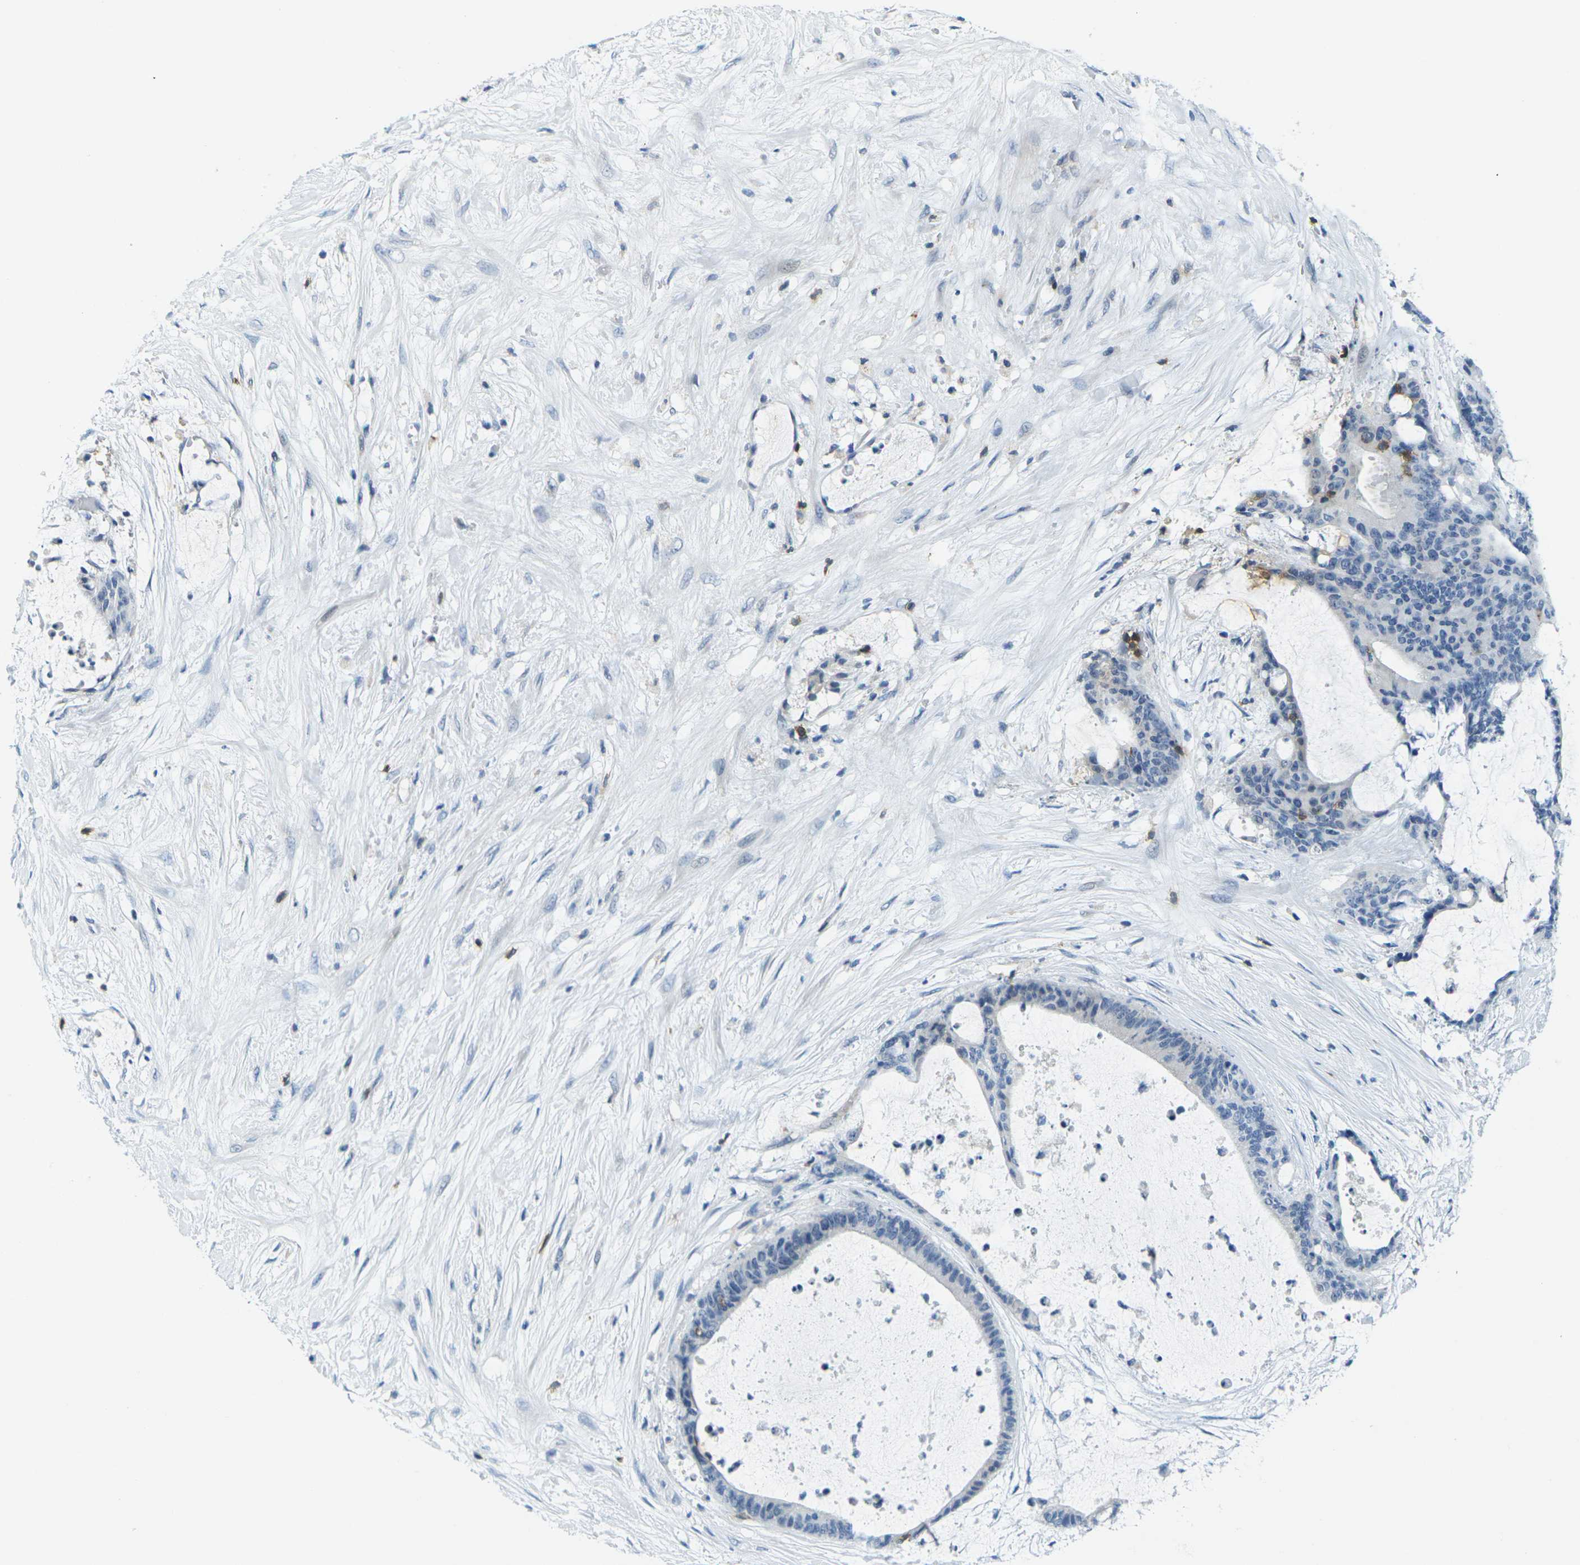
{"staining": {"intensity": "negative", "quantity": "none", "location": "none"}, "tissue": "liver cancer", "cell_type": "Tumor cells", "image_type": "cancer", "snomed": [{"axis": "morphology", "description": "Cholangiocarcinoma"}, {"axis": "topography", "description": "Liver"}], "caption": "Immunohistochemistry (IHC) image of neoplastic tissue: liver cancer stained with DAB reveals no significant protein positivity in tumor cells.", "gene": "CD3D", "patient": {"sex": "female", "age": 73}}